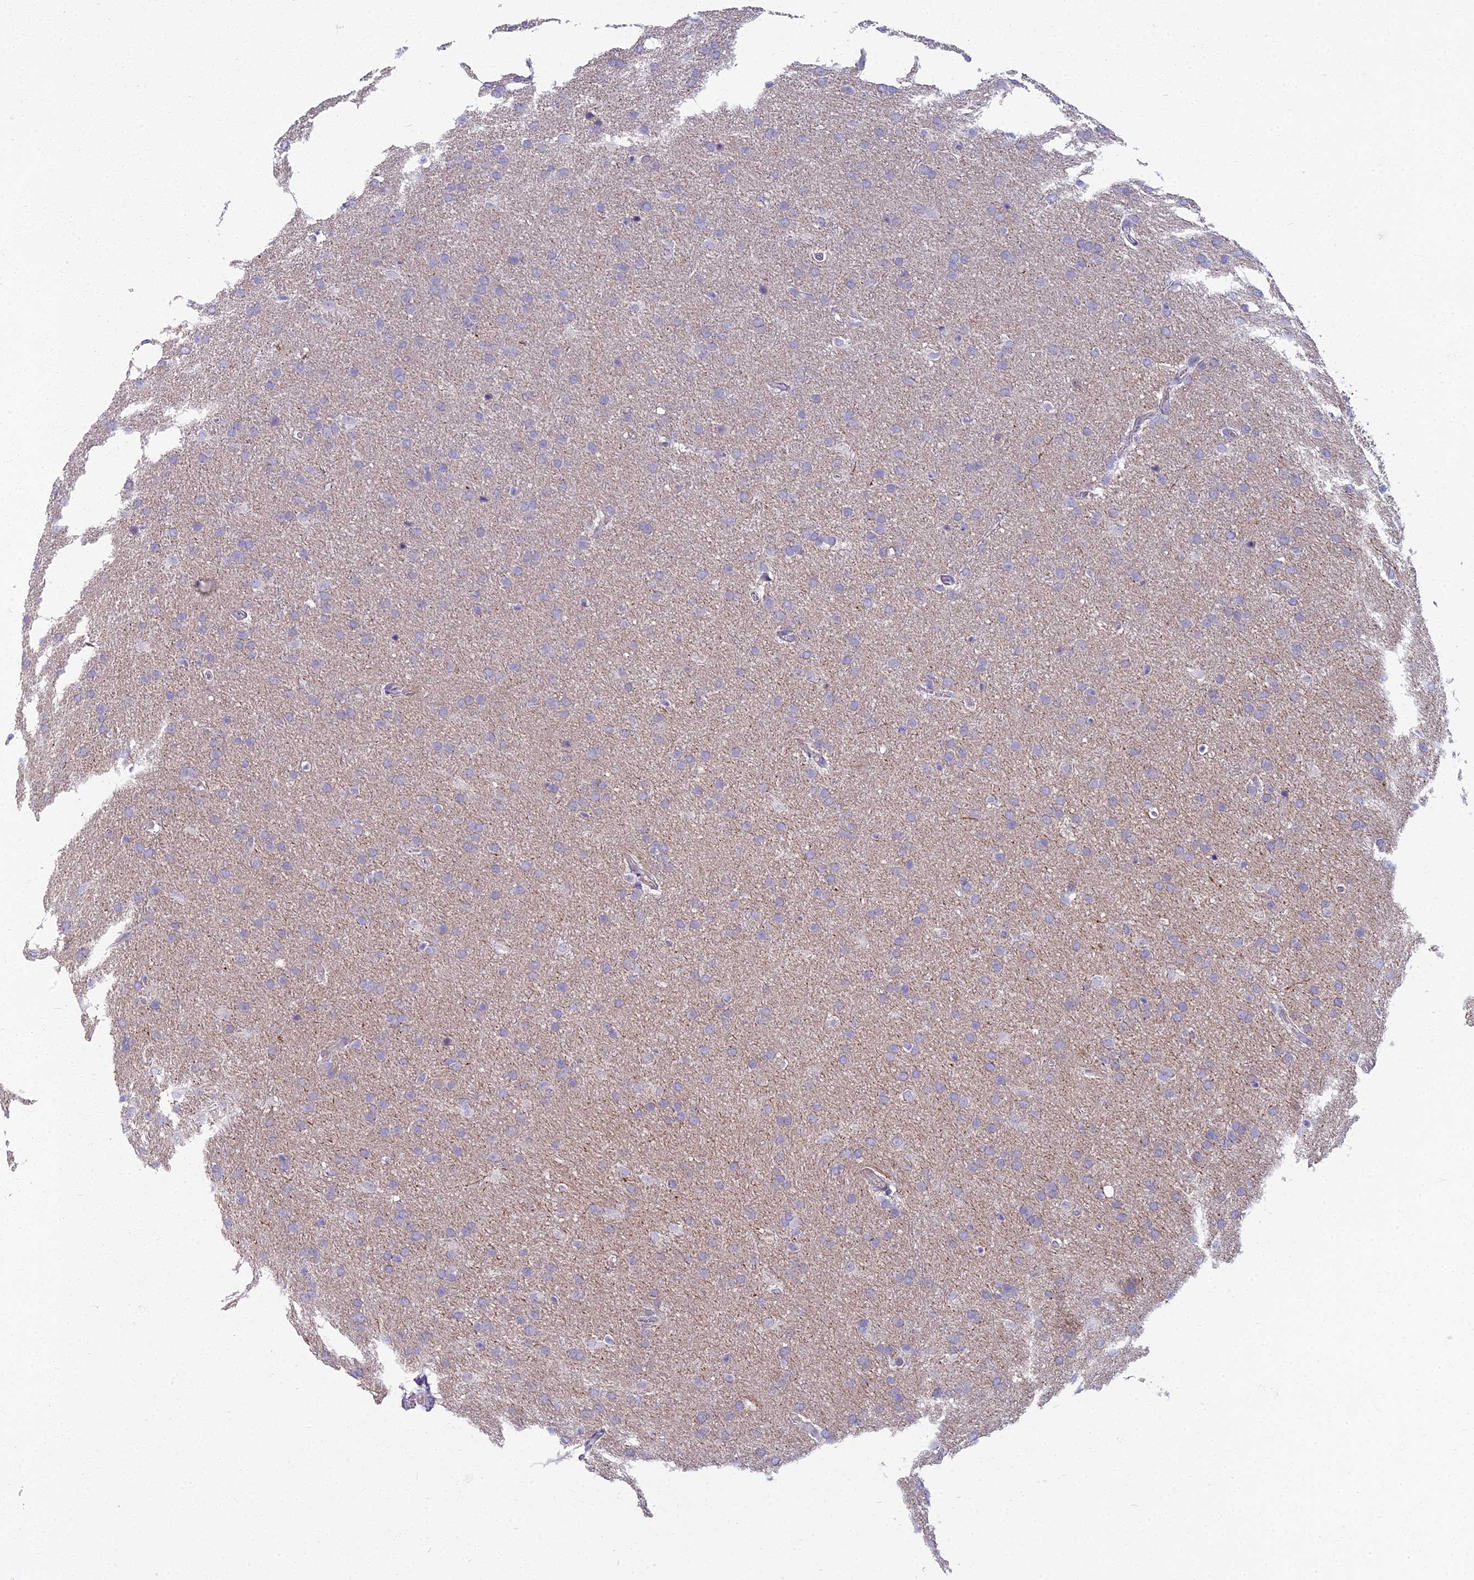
{"staining": {"intensity": "negative", "quantity": "none", "location": "none"}, "tissue": "glioma", "cell_type": "Tumor cells", "image_type": "cancer", "snomed": [{"axis": "morphology", "description": "Glioma, malignant, Low grade"}, {"axis": "topography", "description": "Brain"}], "caption": "Immunohistochemistry histopathology image of neoplastic tissue: human low-grade glioma (malignant) stained with DAB displays no significant protein positivity in tumor cells.", "gene": "ARL15", "patient": {"sex": "female", "age": 32}}